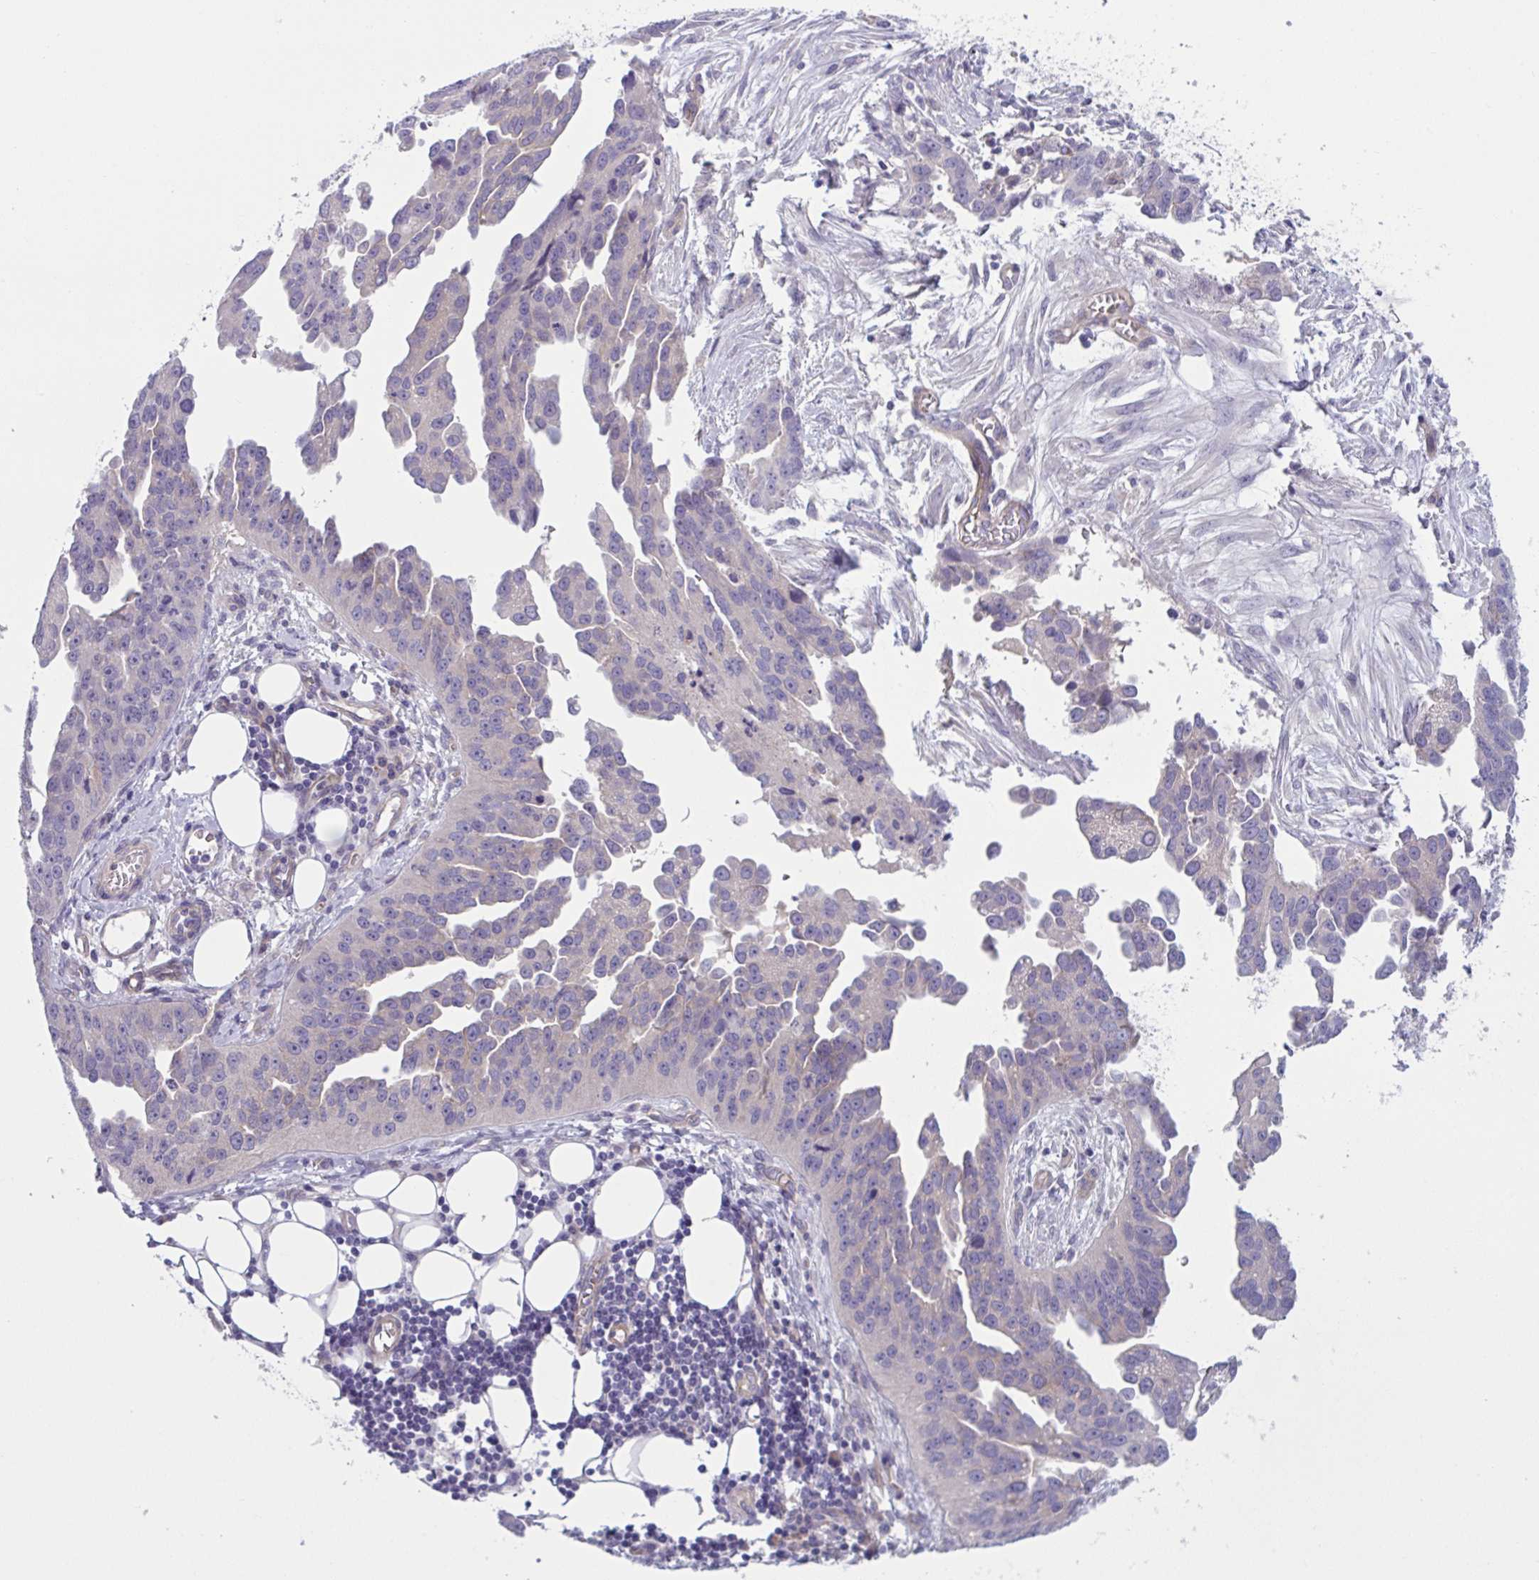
{"staining": {"intensity": "negative", "quantity": "none", "location": "none"}, "tissue": "ovarian cancer", "cell_type": "Tumor cells", "image_type": "cancer", "snomed": [{"axis": "morphology", "description": "Cystadenocarcinoma, serous, NOS"}, {"axis": "topography", "description": "Ovary"}], "caption": "A histopathology image of ovarian serous cystadenocarcinoma stained for a protein reveals no brown staining in tumor cells.", "gene": "TTC7B", "patient": {"sex": "female", "age": 75}}